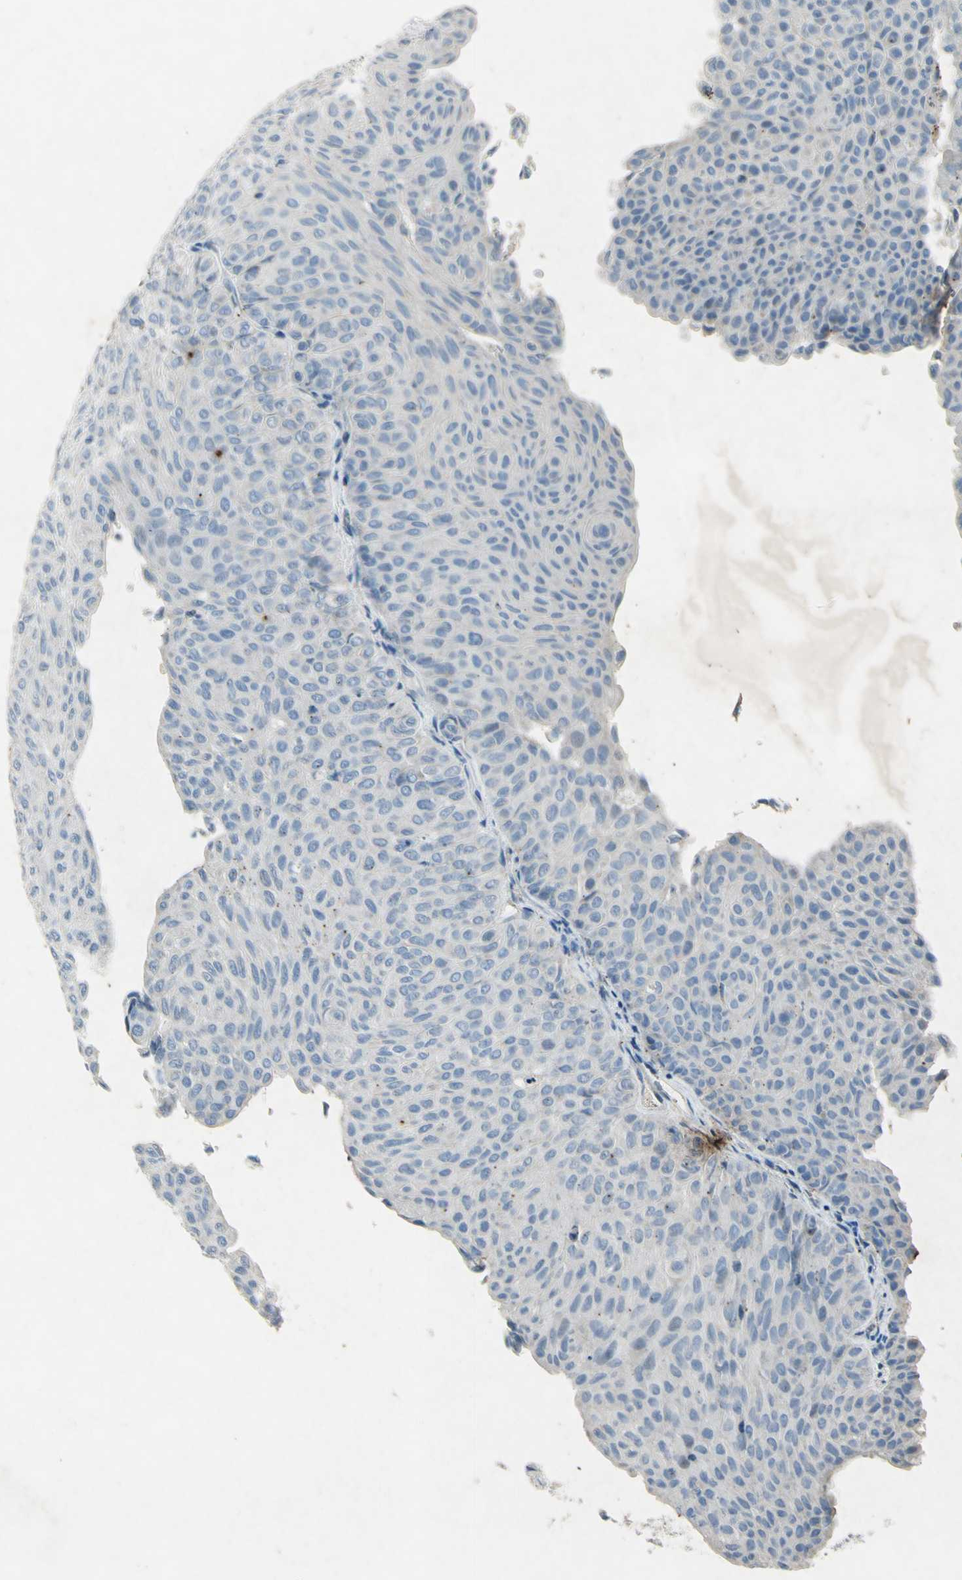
{"staining": {"intensity": "negative", "quantity": "none", "location": "none"}, "tissue": "urothelial cancer", "cell_type": "Tumor cells", "image_type": "cancer", "snomed": [{"axis": "morphology", "description": "Urothelial carcinoma, Low grade"}, {"axis": "topography", "description": "Urinary bladder"}], "caption": "A photomicrograph of urothelial carcinoma (low-grade) stained for a protein shows no brown staining in tumor cells.", "gene": "SNAP91", "patient": {"sex": "male", "age": 78}}